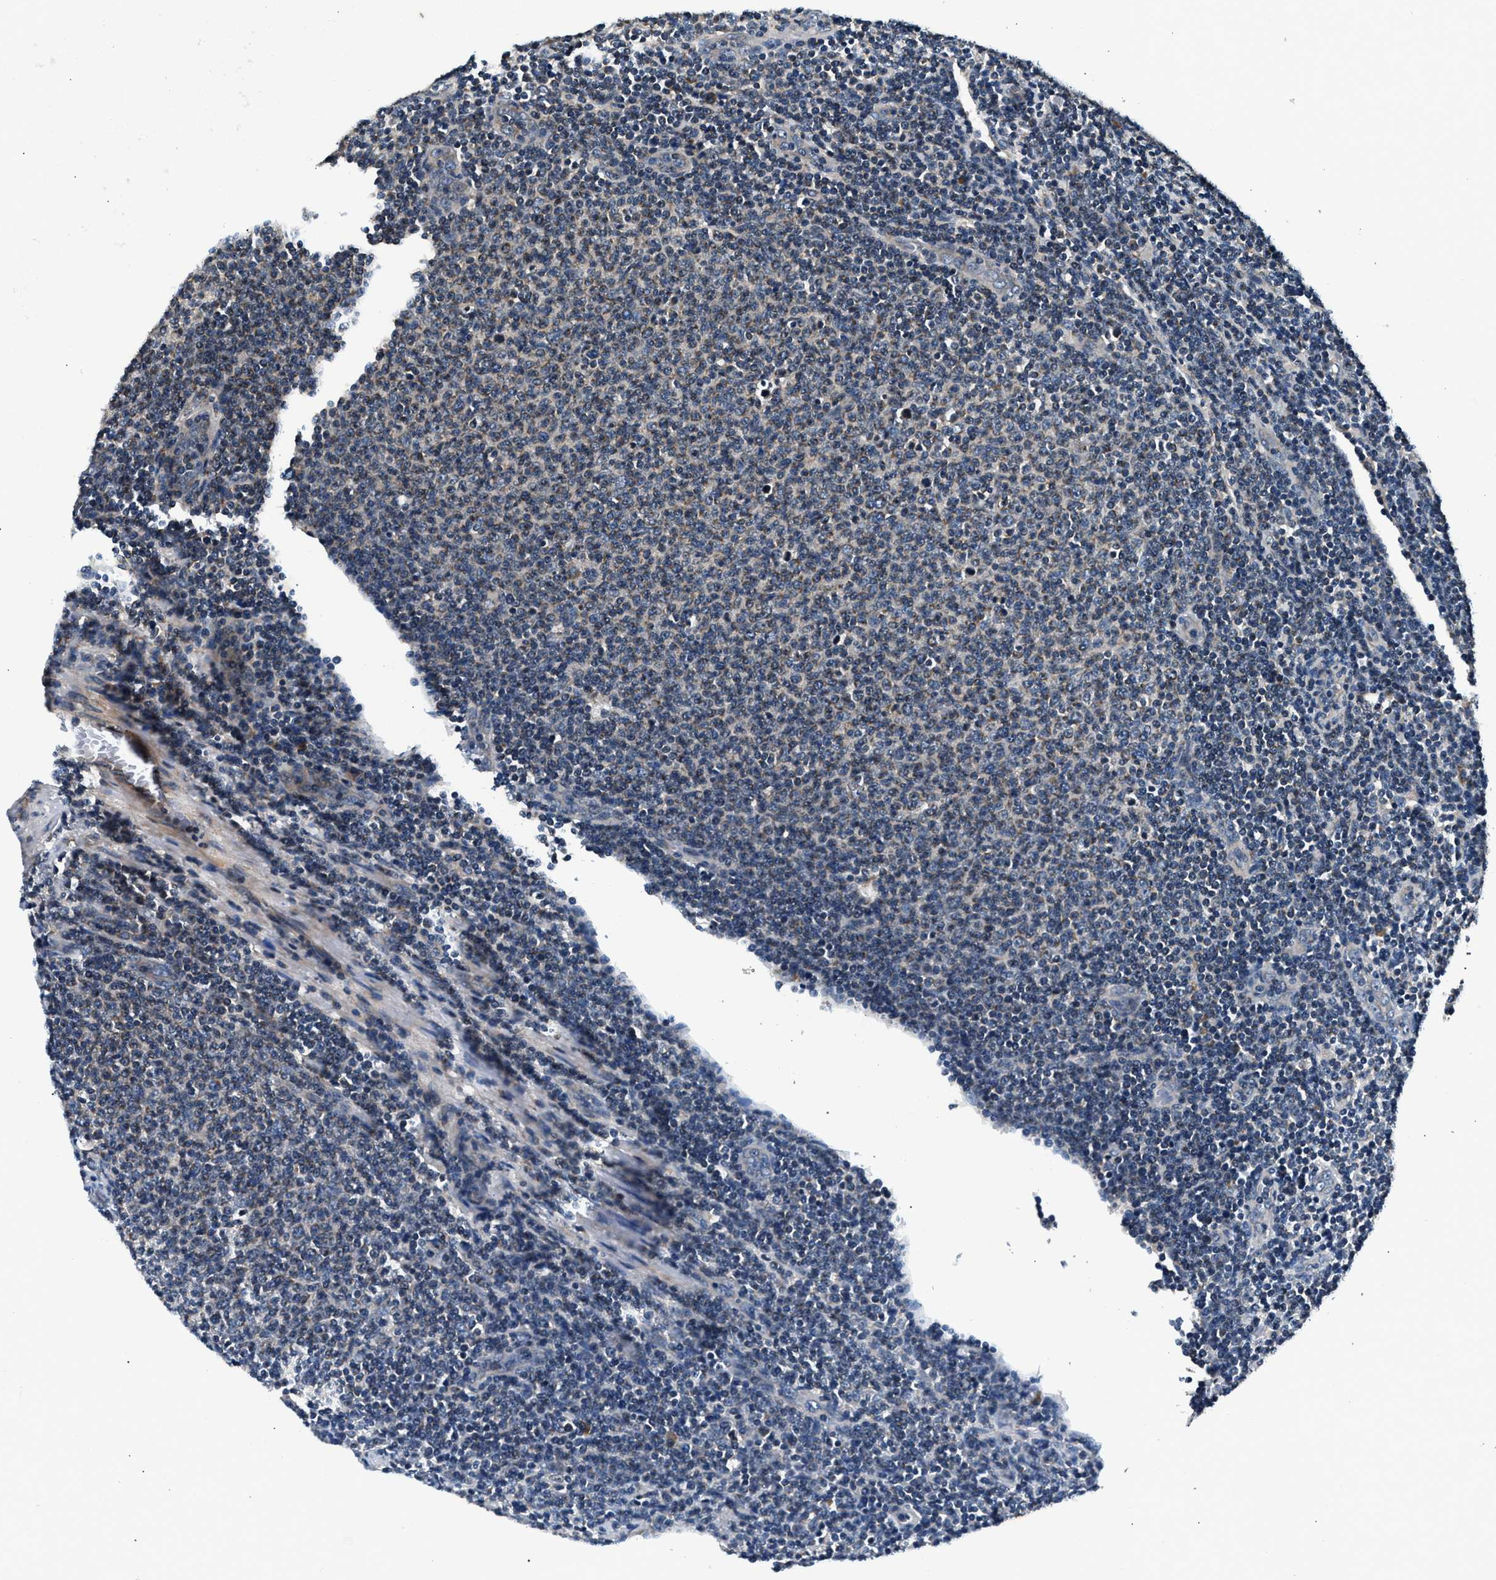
{"staining": {"intensity": "weak", "quantity": "<25%", "location": "cytoplasmic/membranous"}, "tissue": "lymphoma", "cell_type": "Tumor cells", "image_type": "cancer", "snomed": [{"axis": "morphology", "description": "Malignant lymphoma, non-Hodgkin's type, Low grade"}, {"axis": "topography", "description": "Lymph node"}], "caption": "Lymphoma was stained to show a protein in brown. There is no significant staining in tumor cells.", "gene": "IMMT", "patient": {"sex": "male", "age": 66}}